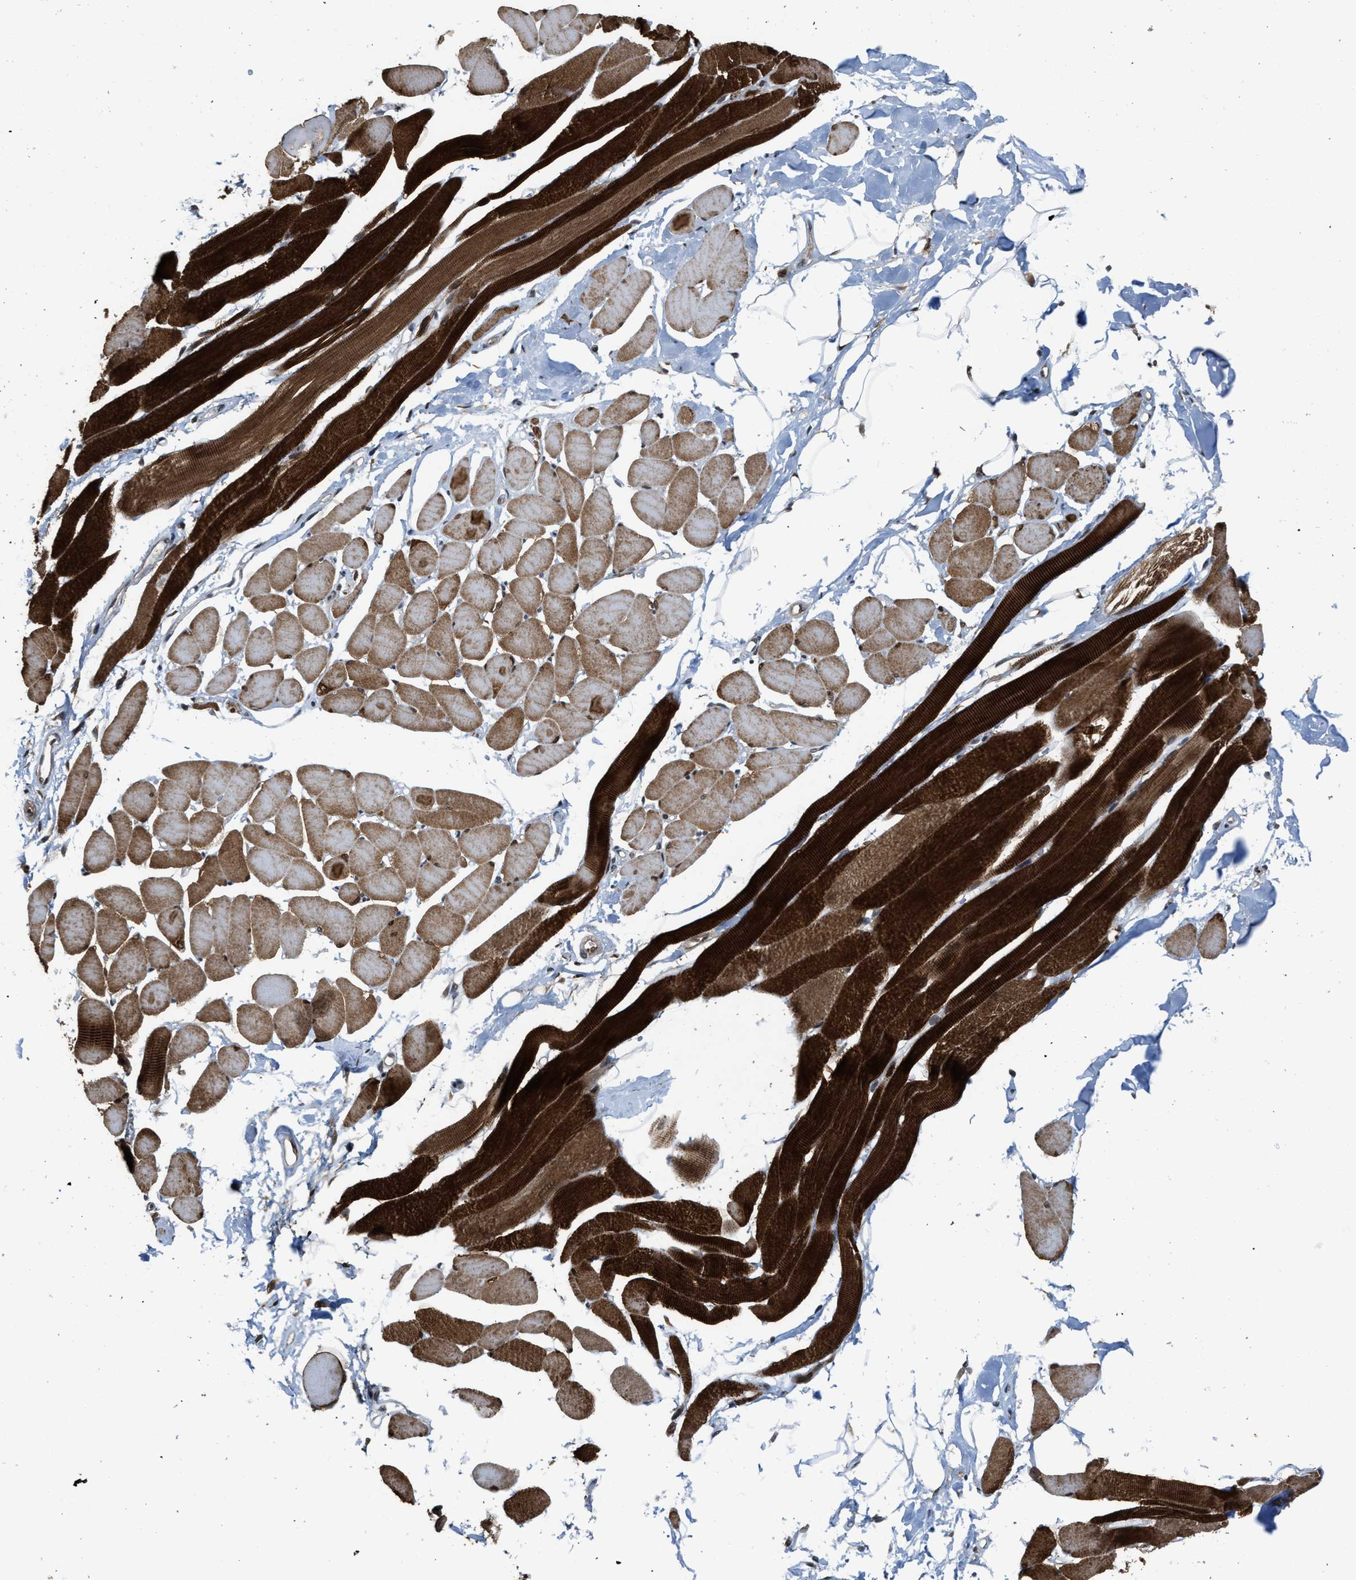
{"staining": {"intensity": "strong", "quantity": ">75%", "location": "cytoplasmic/membranous"}, "tissue": "skeletal muscle", "cell_type": "Myocytes", "image_type": "normal", "snomed": [{"axis": "morphology", "description": "Normal tissue, NOS"}, {"axis": "topography", "description": "Skeletal muscle"}, {"axis": "topography", "description": "Peripheral nerve tissue"}], "caption": "Protein staining displays strong cytoplasmic/membranous staining in approximately >75% of myocytes in unremarkable skeletal muscle. (DAB = brown stain, brightfield microscopy at high magnification).", "gene": "ZNF250", "patient": {"sex": "female", "age": 84}}